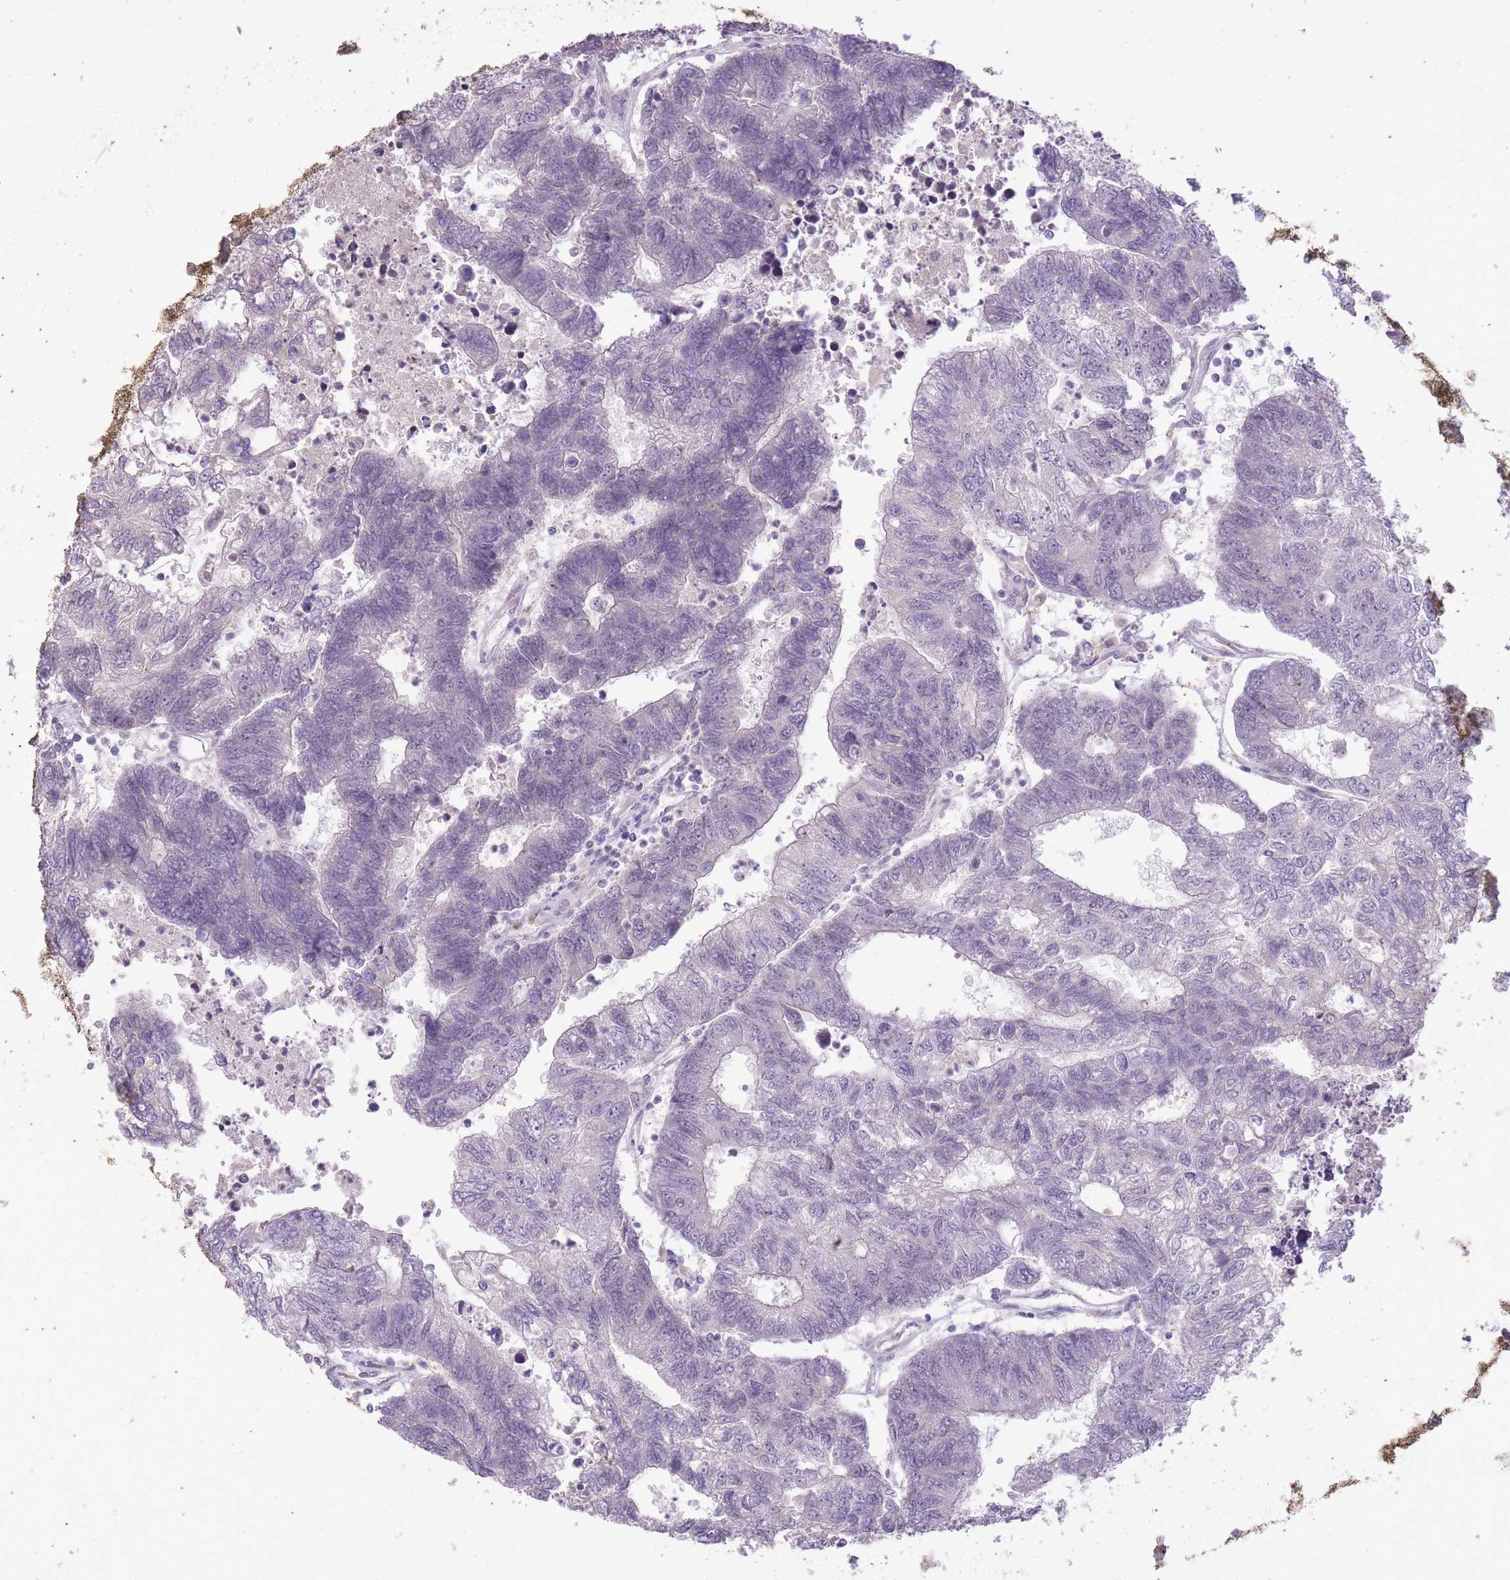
{"staining": {"intensity": "negative", "quantity": "none", "location": "none"}, "tissue": "colorectal cancer", "cell_type": "Tumor cells", "image_type": "cancer", "snomed": [{"axis": "morphology", "description": "Adenocarcinoma, NOS"}, {"axis": "topography", "description": "Colon"}], "caption": "This is an IHC image of human colorectal cancer. There is no expression in tumor cells.", "gene": "CNTNAP3", "patient": {"sex": "female", "age": 48}}